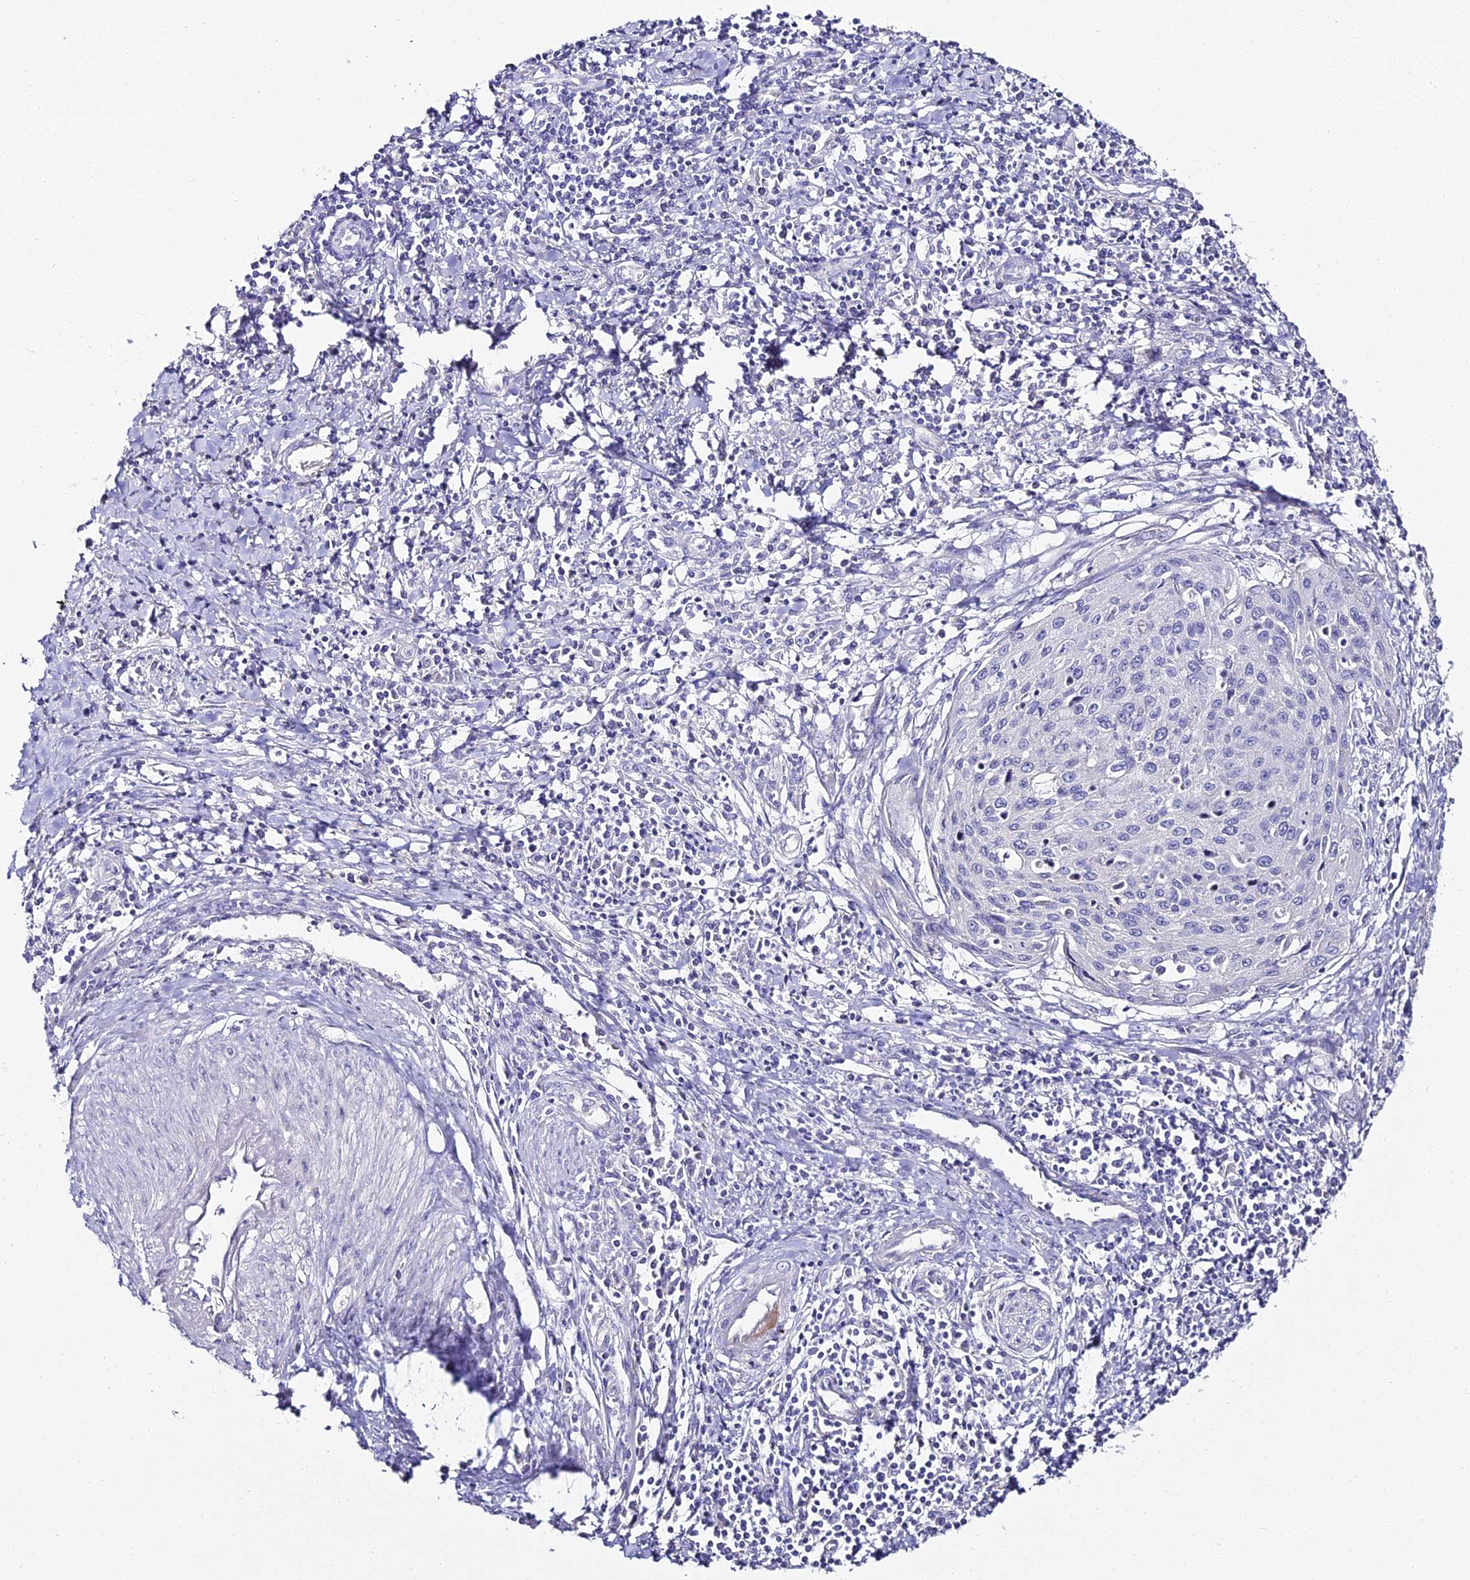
{"staining": {"intensity": "negative", "quantity": "none", "location": "none"}, "tissue": "cervical cancer", "cell_type": "Tumor cells", "image_type": "cancer", "snomed": [{"axis": "morphology", "description": "Squamous cell carcinoma, NOS"}, {"axis": "topography", "description": "Cervix"}], "caption": "Immunohistochemistry (IHC) of human squamous cell carcinoma (cervical) demonstrates no expression in tumor cells. Brightfield microscopy of immunohistochemistry (IHC) stained with DAB (brown) and hematoxylin (blue), captured at high magnification.", "gene": "ALPG", "patient": {"sex": "female", "age": 32}}